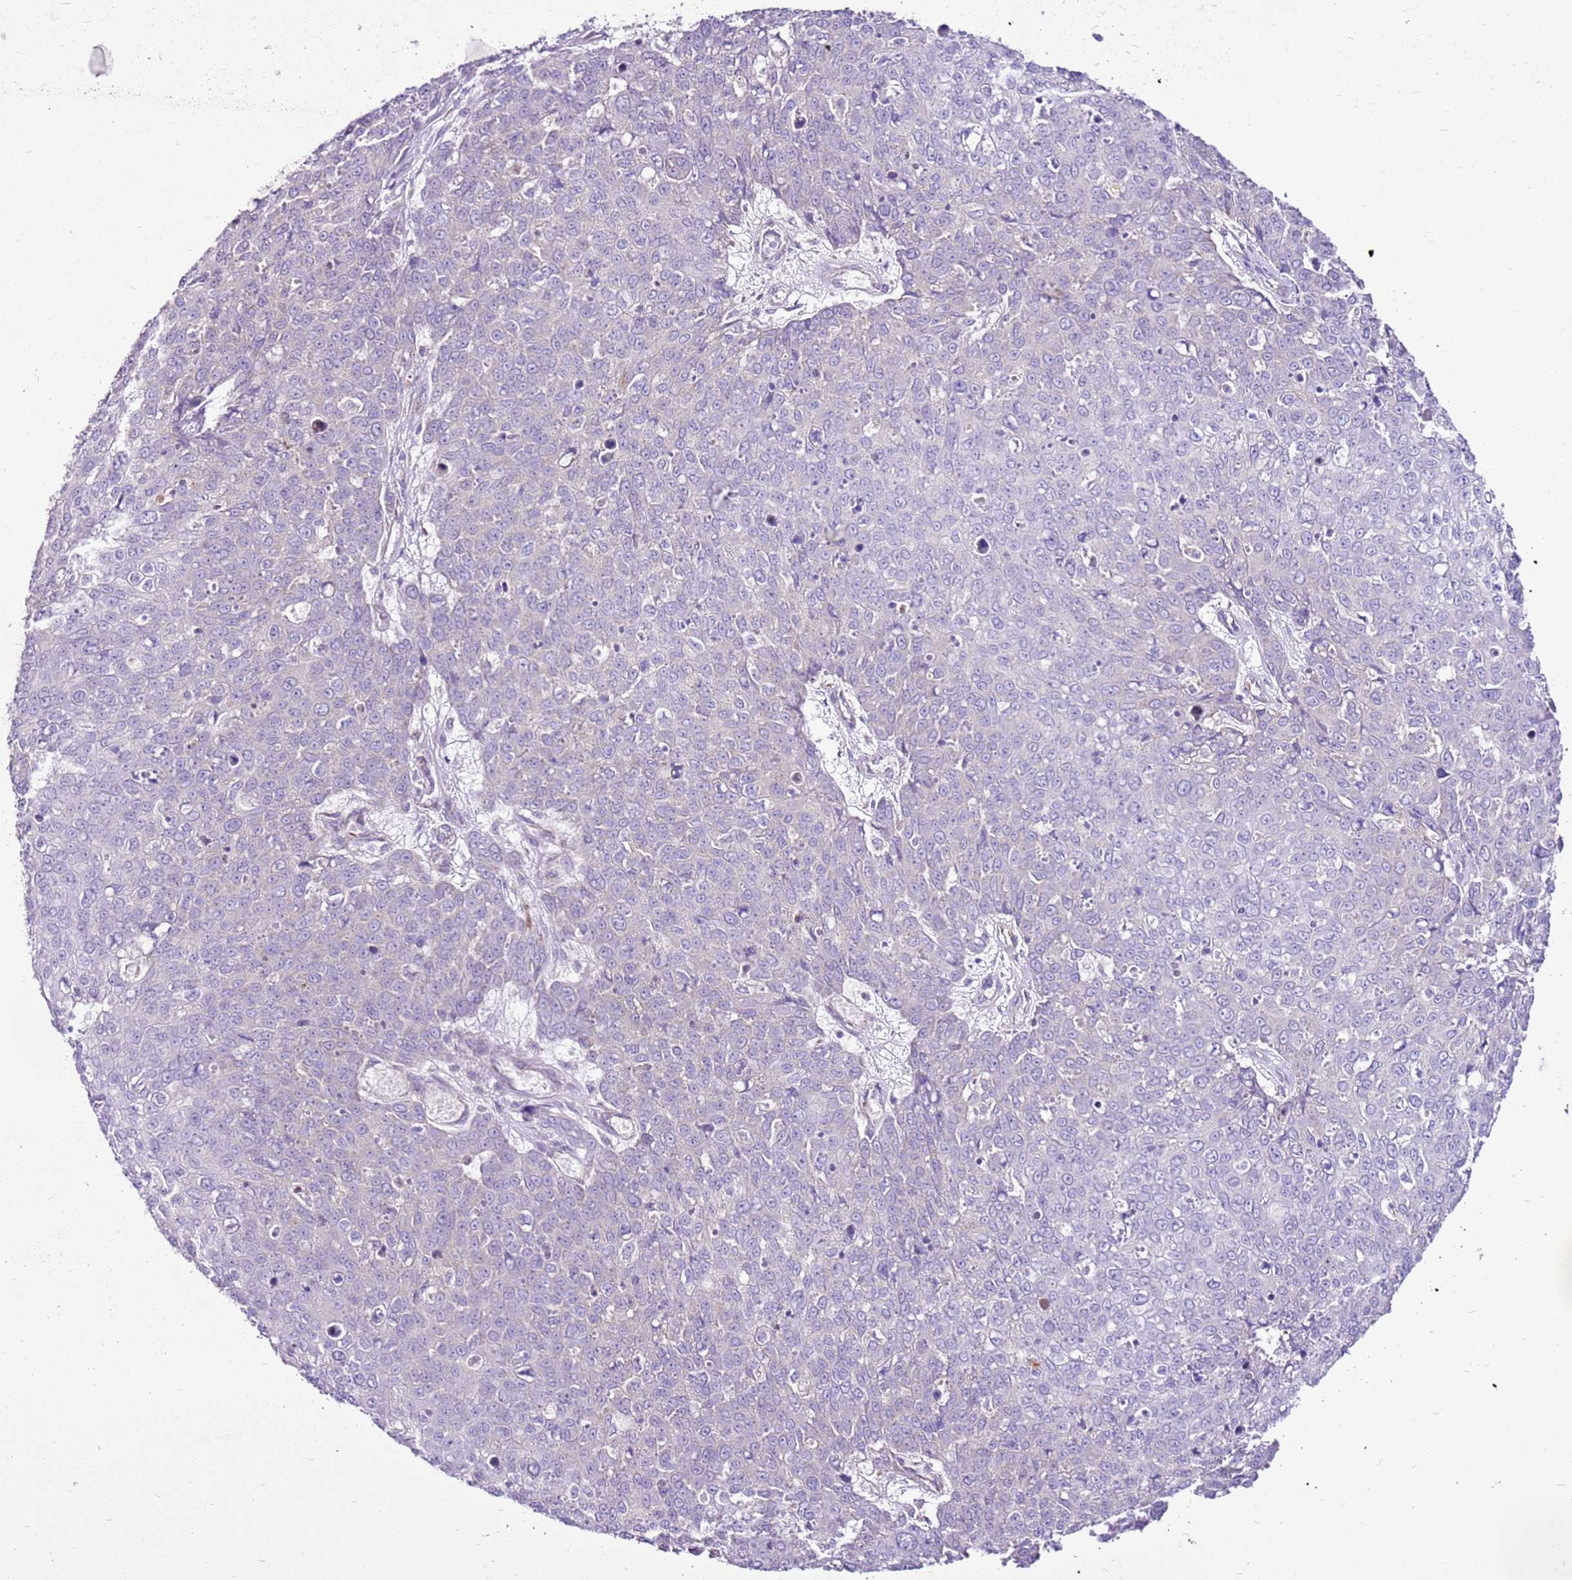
{"staining": {"intensity": "negative", "quantity": "none", "location": "none"}, "tissue": "skin cancer", "cell_type": "Tumor cells", "image_type": "cancer", "snomed": [{"axis": "morphology", "description": "Squamous cell carcinoma, NOS"}, {"axis": "topography", "description": "Skin"}], "caption": "Micrograph shows no protein staining in tumor cells of squamous cell carcinoma (skin) tissue.", "gene": "MRPL36", "patient": {"sex": "male", "age": 71}}